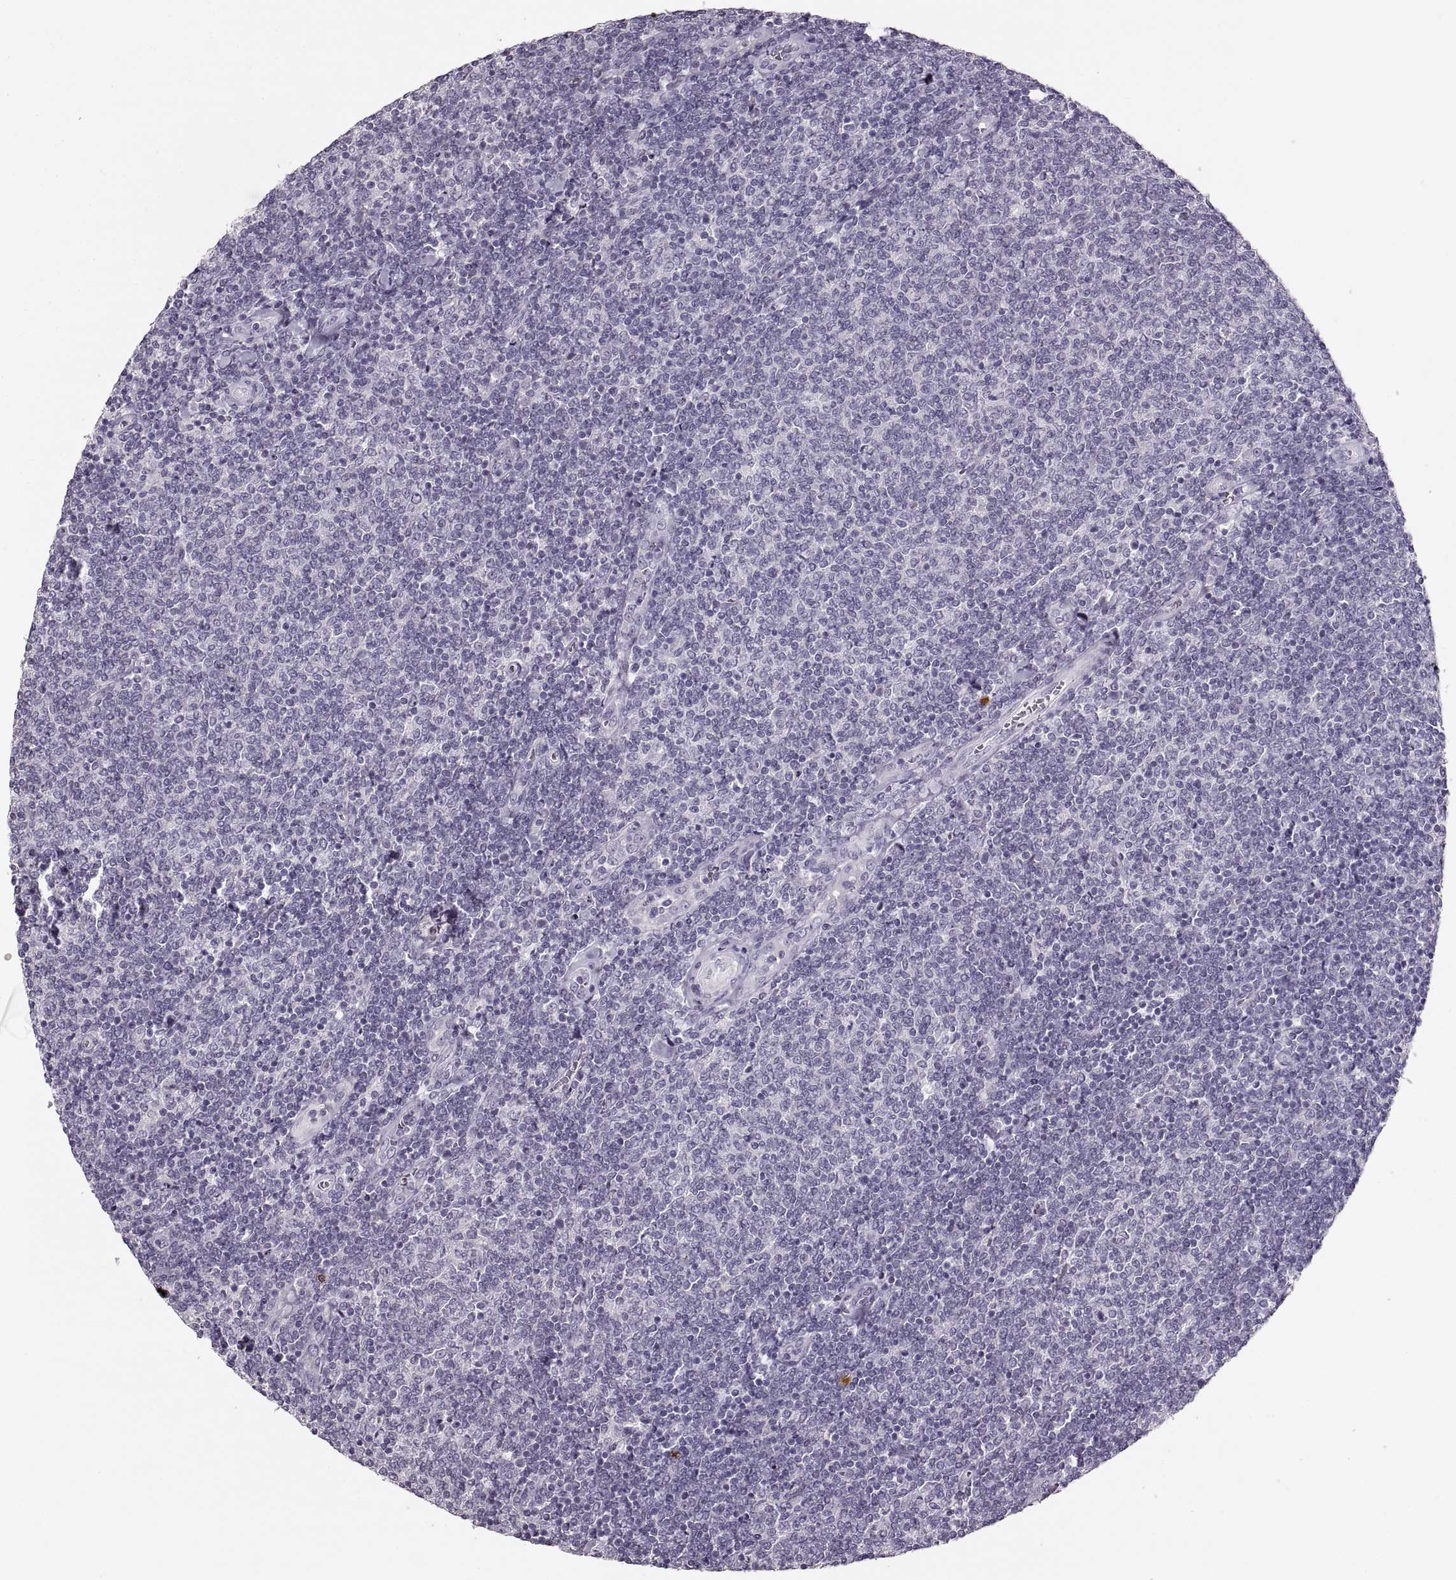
{"staining": {"intensity": "negative", "quantity": "none", "location": "none"}, "tissue": "lymphoma", "cell_type": "Tumor cells", "image_type": "cancer", "snomed": [{"axis": "morphology", "description": "Malignant lymphoma, non-Hodgkin's type, Low grade"}, {"axis": "topography", "description": "Lymph node"}], "caption": "DAB immunohistochemical staining of human low-grade malignant lymphoma, non-Hodgkin's type reveals no significant positivity in tumor cells. (DAB immunohistochemistry, high magnification).", "gene": "CNTN1", "patient": {"sex": "male", "age": 52}}